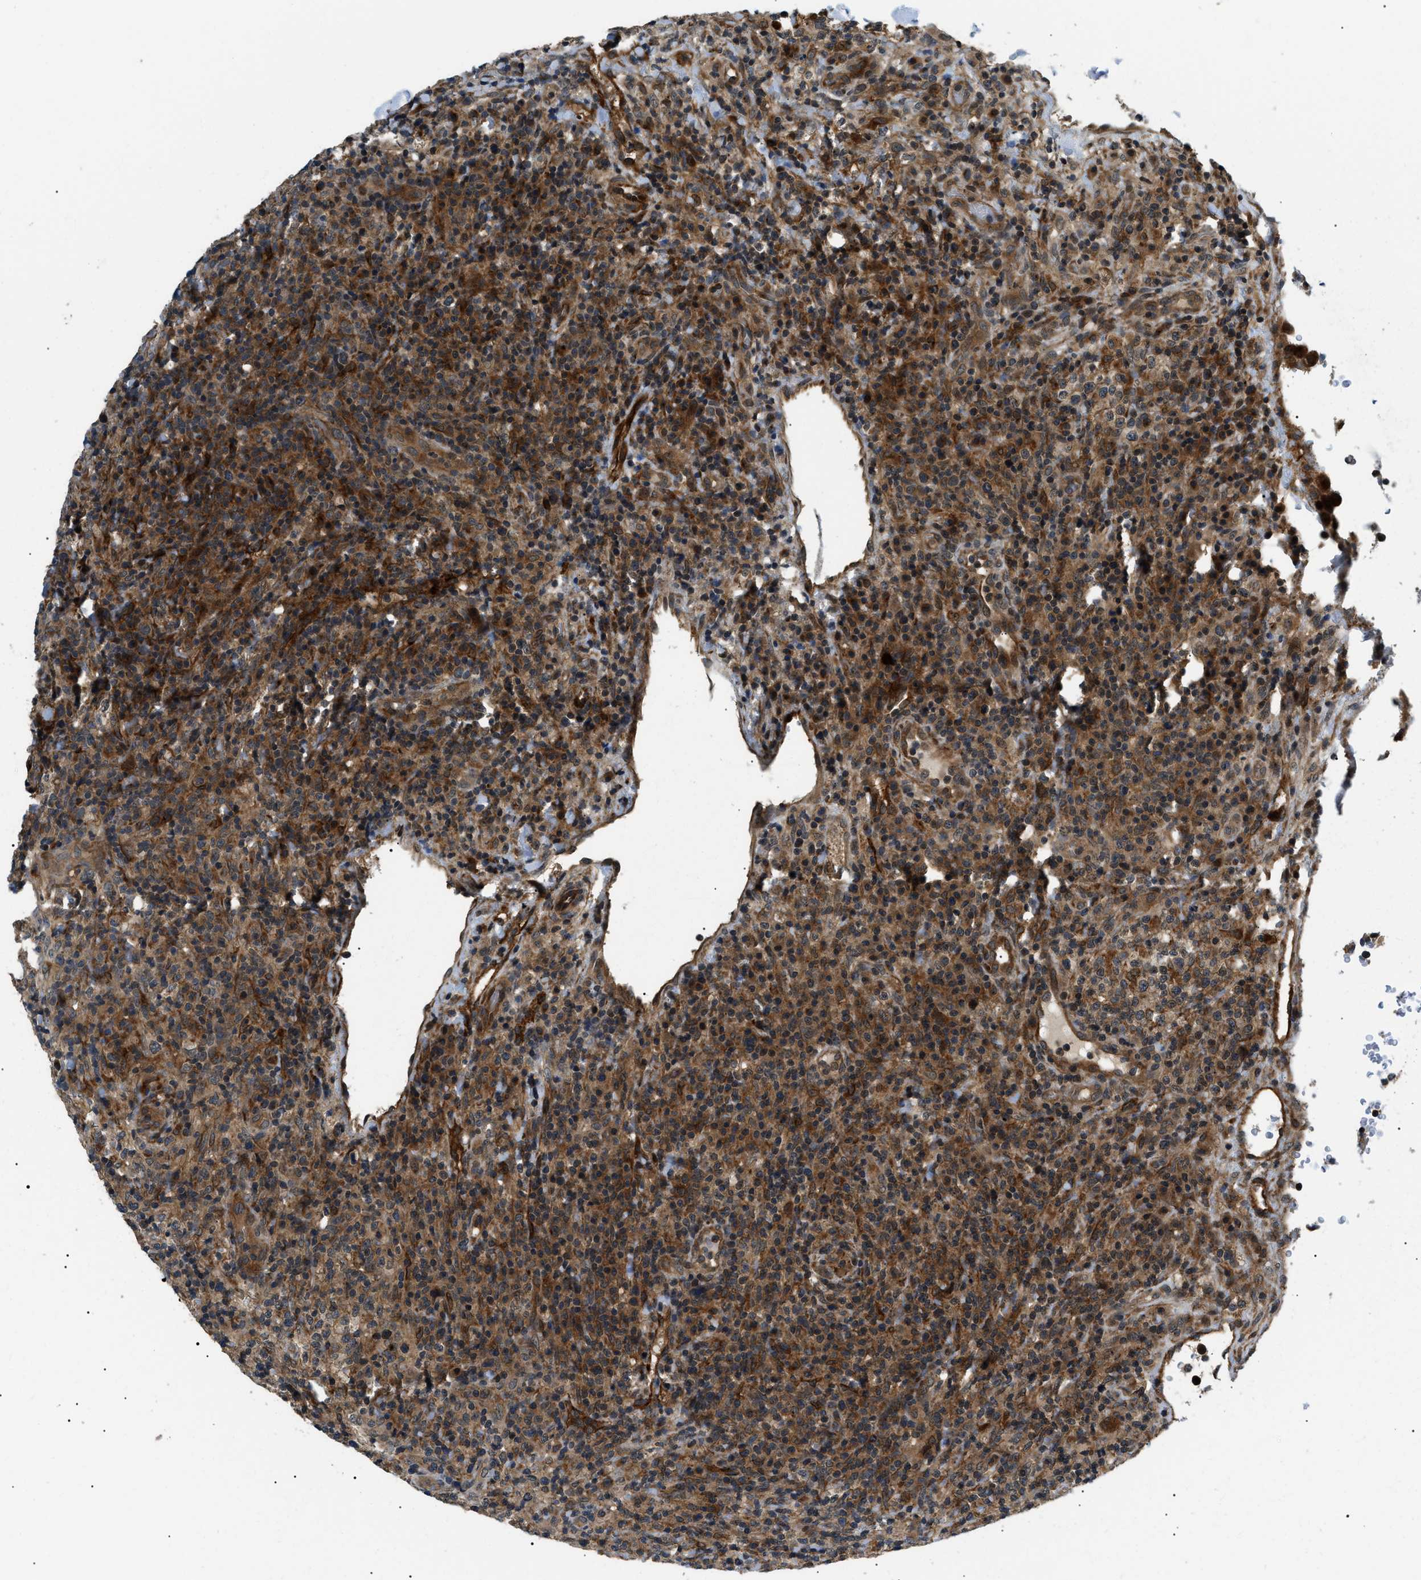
{"staining": {"intensity": "moderate", "quantity": ">75%", "location": "cytoplasmic/membranous"}, "tissue": "lymphoma", "cell_type": "Tumor cells", "image_type": "cancer", "snomed": [{"axis": "morphology", "description": "Malignant lymphoma, non-Hodgkin's type, High grade"}, {"axis": "topography", "description": "Lymph node"}], "caption": "A photomicrograph of lymphoma stained for a protein exhibits moderate cytoplasmic/membranous brown staining in tumor cells.", "gene": "ATP6AP1", "patient": {"sex": "female", "age": 76}}